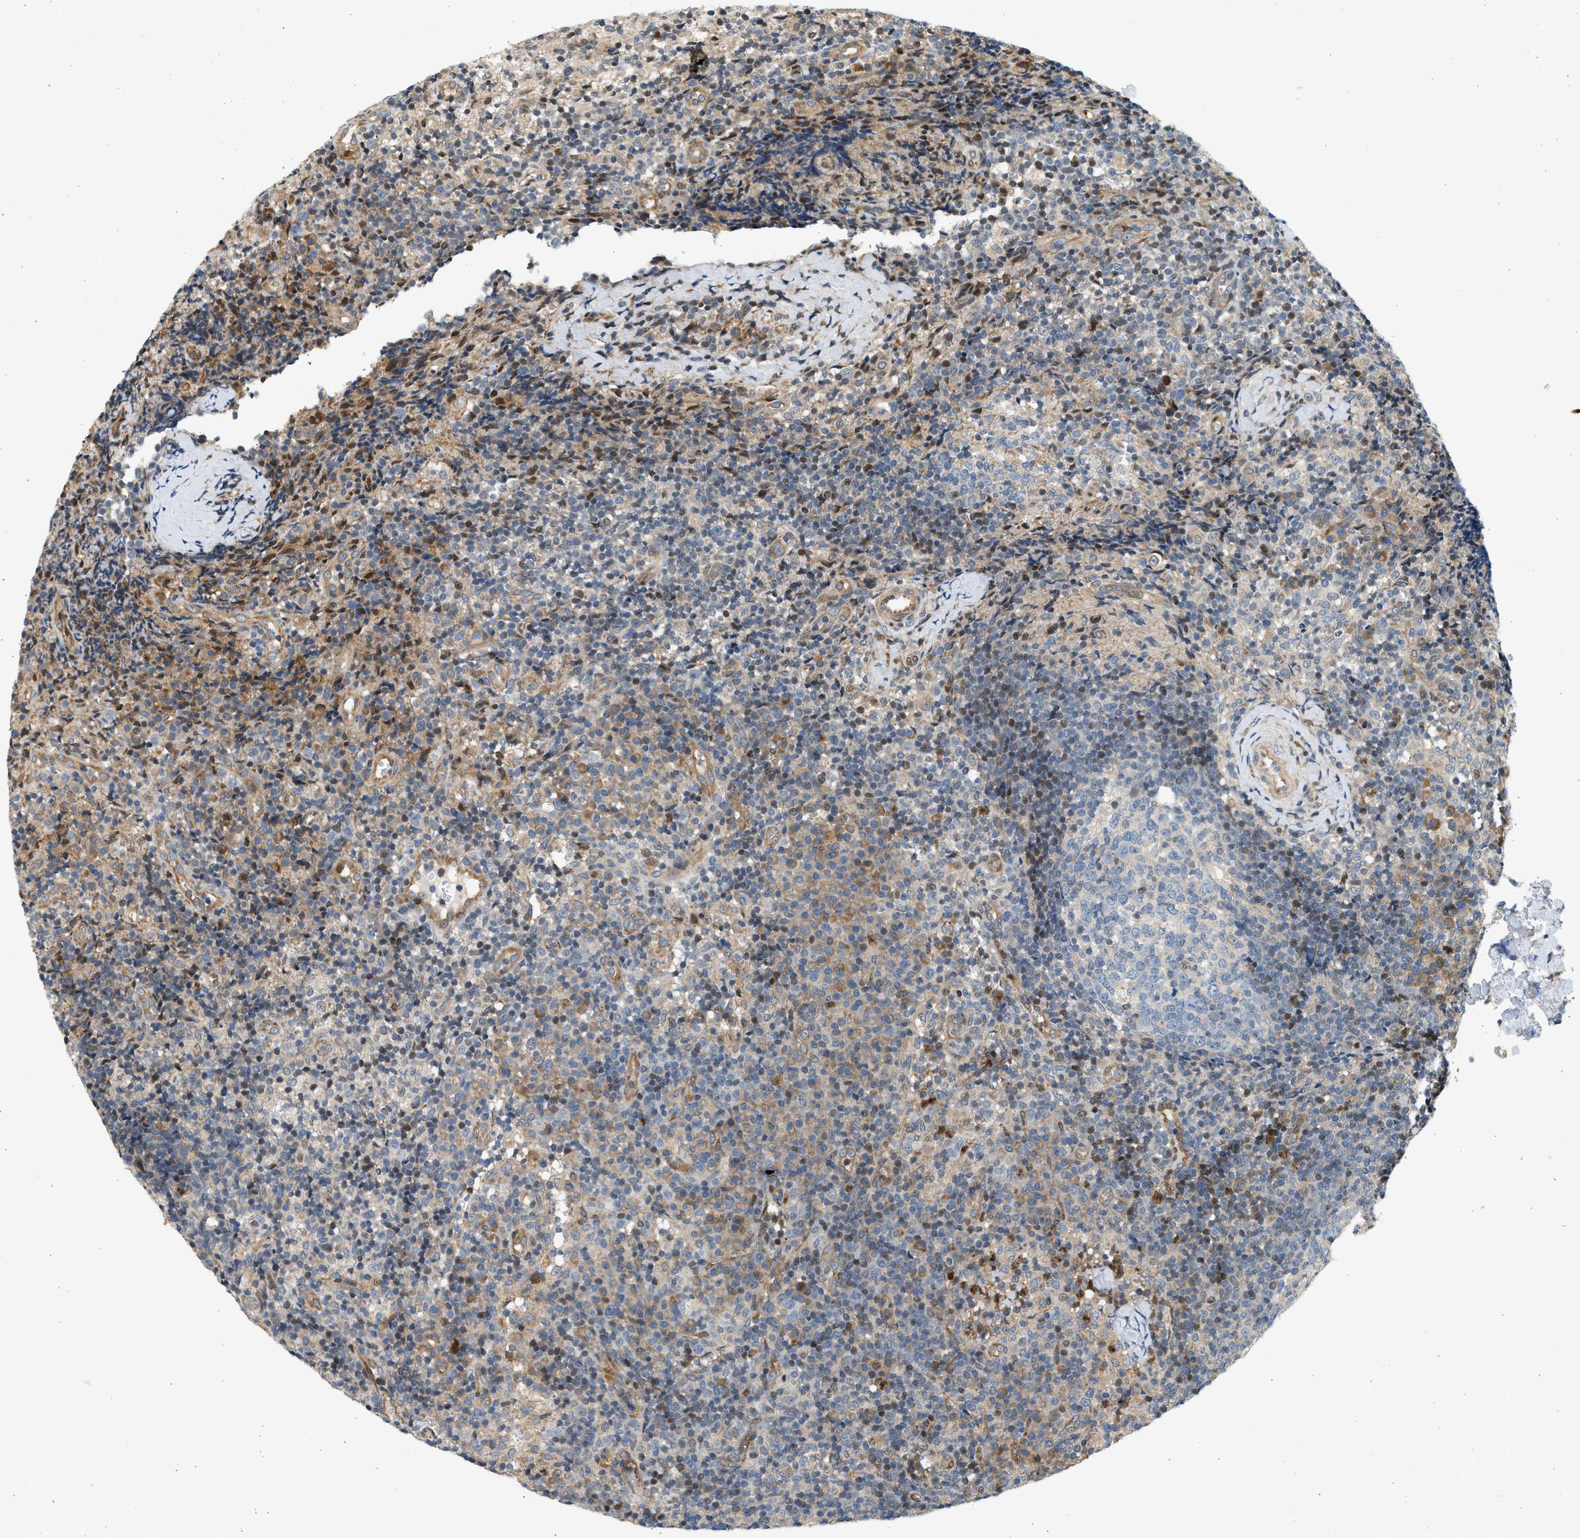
{"staining": {"intensity": "weak", "quantity": "<25%", "location": "cytoplasmic/membranous"}, "tissue": "lymph node", "cell_type": "Germinal center cells", "image_type": "normal", "snomed": [{"axis": "morphology", "description": "Normal tissue, NOS"}, {"axis": "morphology", "description": "Inflammation, NOS"}, {"axis": "topography", "description": "Lymph node"}], "caption": "Protein analysis of benign lymph node reveals no significant positivity in germinal center cells.", "gene": "NRSN2", "patient": {"sex": "male", "age": 55}}